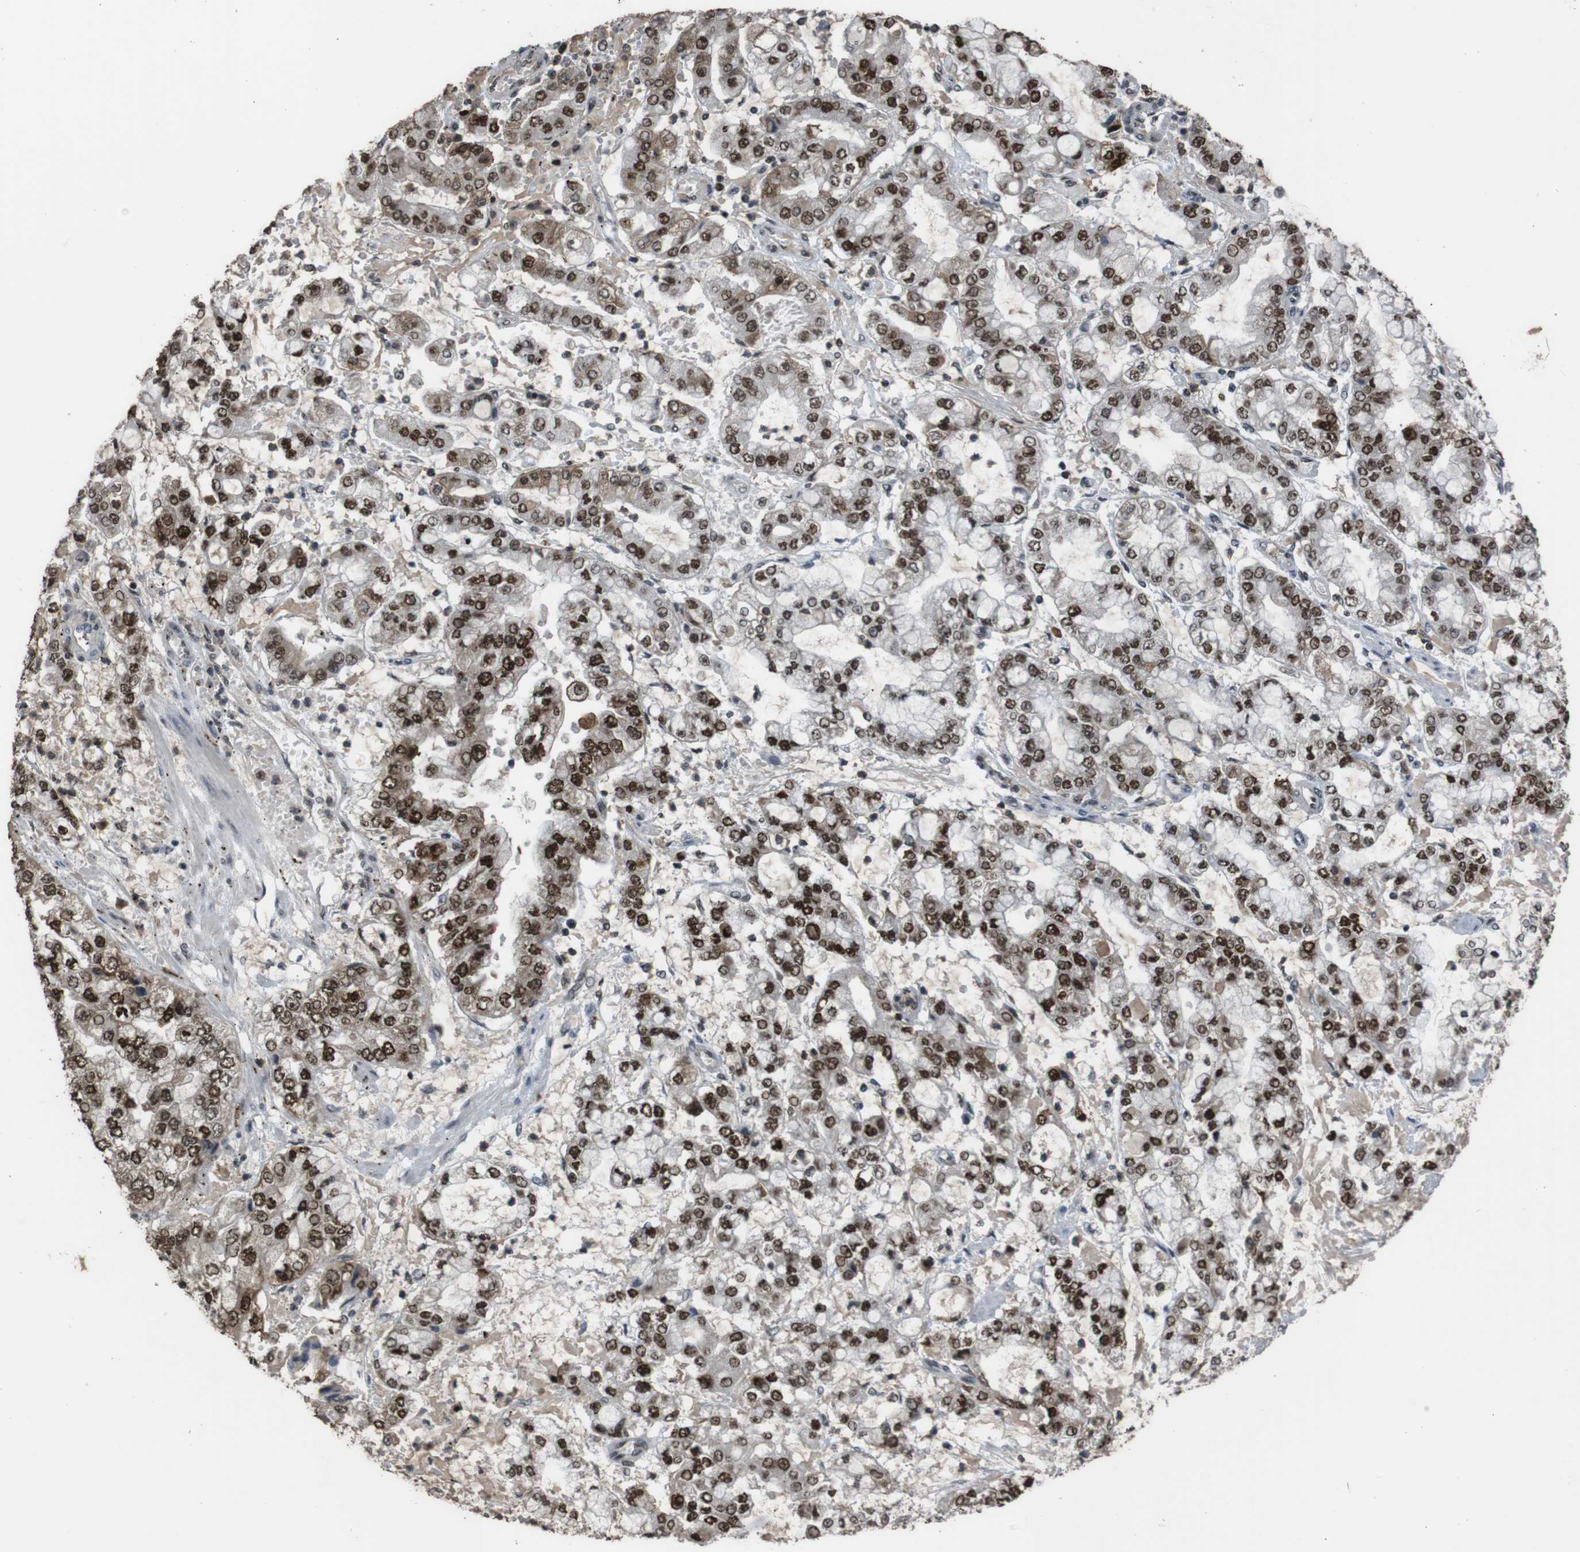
{"staining": {"intensity": "strong", "quantity": ">75%", "location": "nuclear"}, "tissue": "stomach cancer", "cell_type": "Tumor cells", "image_type": "cancer", "snomed": [{"axis": "morphology", "description": "Adenocarcinoma, NOS"}, {"axis": "topography", "description": "Stomach"}], "caption": "Brown immunohistochemical staining in human adenocarcinoma (stomach) displays strong nuclear positivity in about >75% of tumor cells.", "gene": "SUB1", "patient": {"sex": "male", "age": 76}}